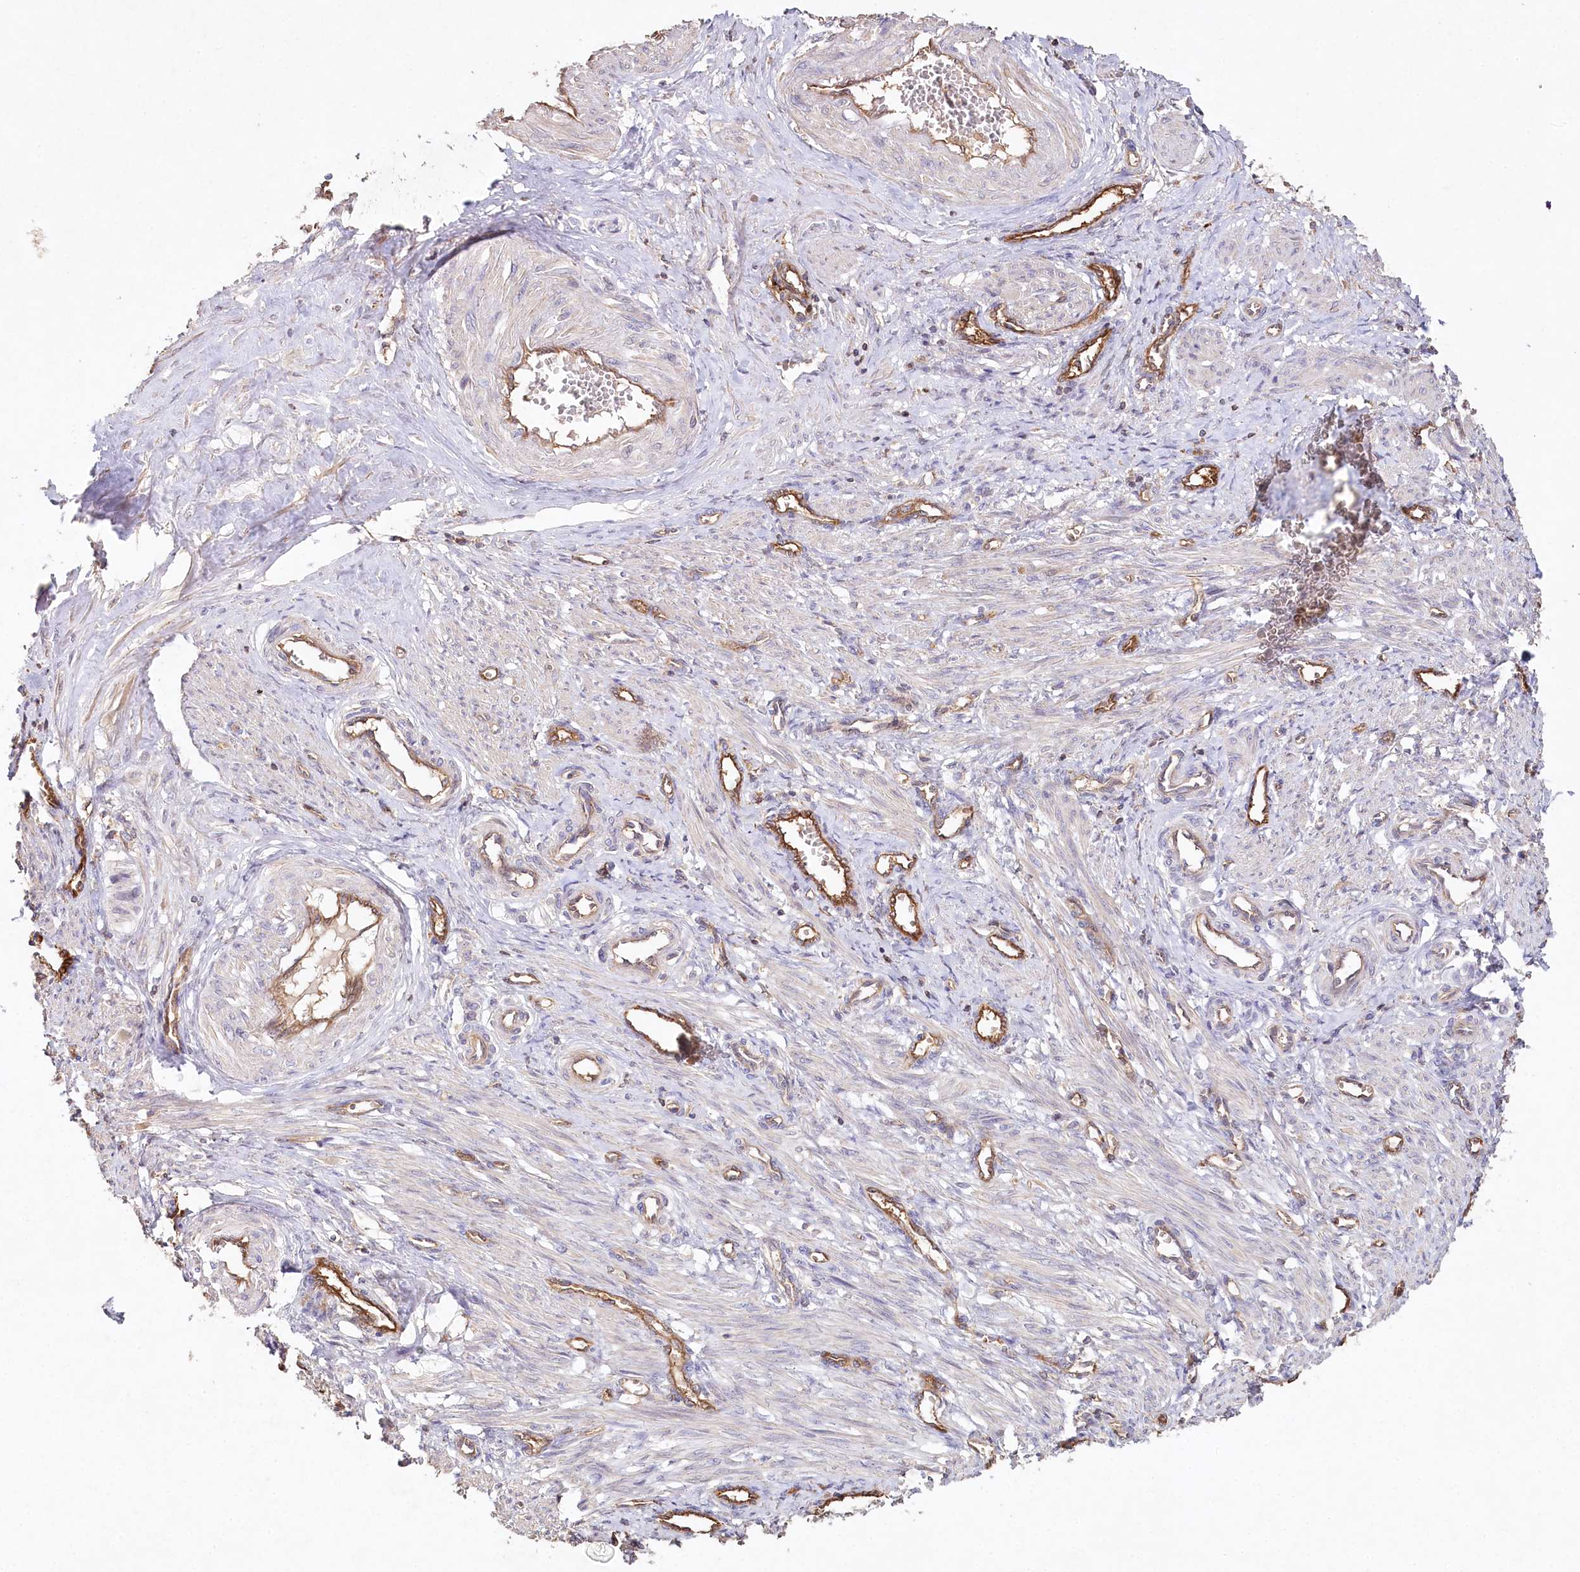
{"staining": {"intensity": "weak", "quantity": "<25%", "location": "cytoplasmic/membranous"}, "tissue": "smooth muscle", "cell_type": "Smooth muscle cells", "image_type": "normal", "snomed": [{"axis": "morphology", "description": "Normal tissue, NOS"}, {"axis": "topography", "description": "Endometrium"}], "caption": "This is an immunohistochemistry (IHC) image of unremarkable human smooth muscle. There is no positivity in smooth muscle cells.", "gene": "RBP5", "patient": {"sex": "female", "age": 33}}